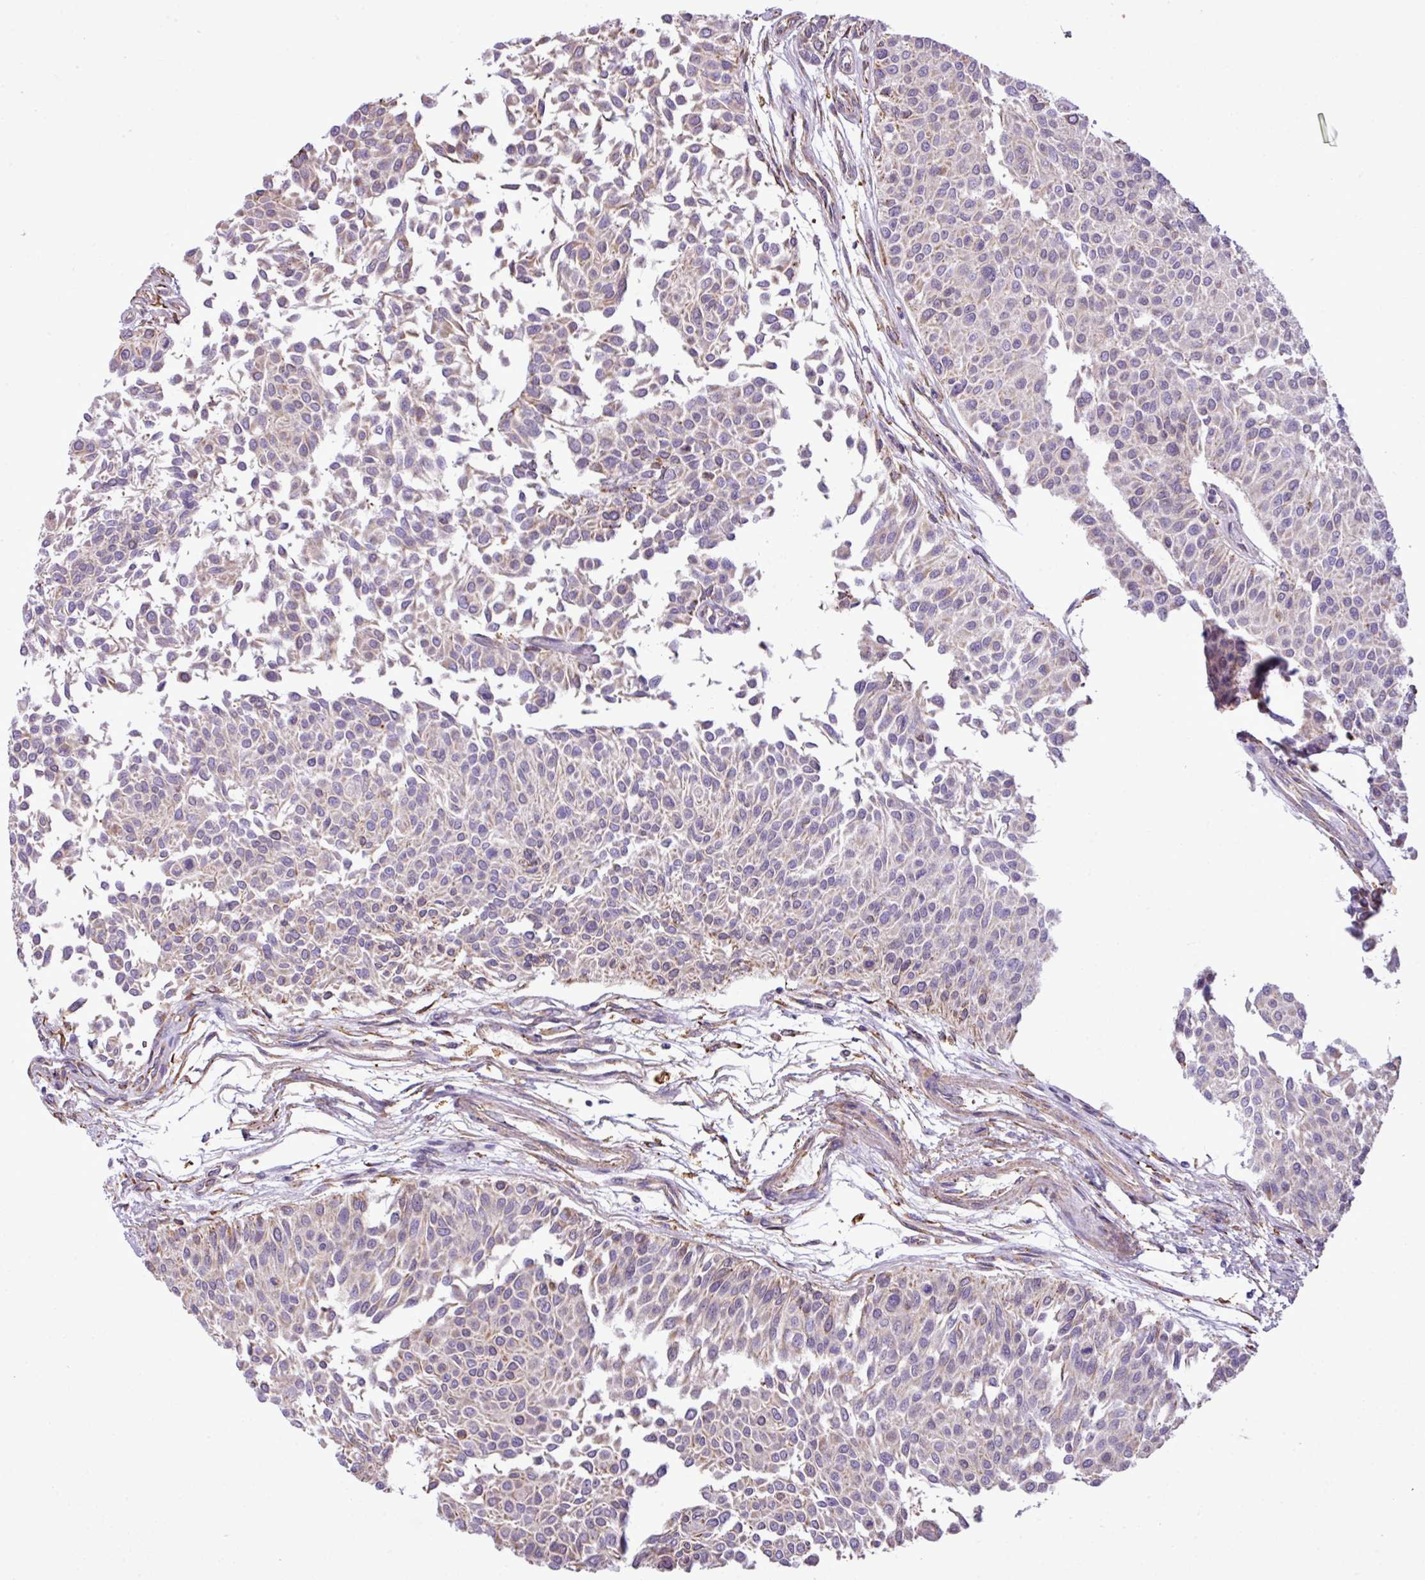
{"staining": {"intensity": "weak", "quantity": "<25%", "location": "cytoplasmic/membranous"}, "tissue": "urothelial cancer", "cell_type": "Tumor cells", "image_type": "cancer", "snomed": [{"axis": "morphology", "description": "Urothelial carcinoma, NOS"}, {"axis": "topography", "description": "Urinary bladder"}], "caption": "Immunohistochemistry (IHC) of transitional cell carcinoma displays no expression in tumor cells. The staining is performed using DAB (3,3'-diaminobenzidine) brown chromogen with nuclei counter-stained in using hematoxylin.", "gene": "ZSCAN5A", "patient": {"sex": "male", "age": 55}}